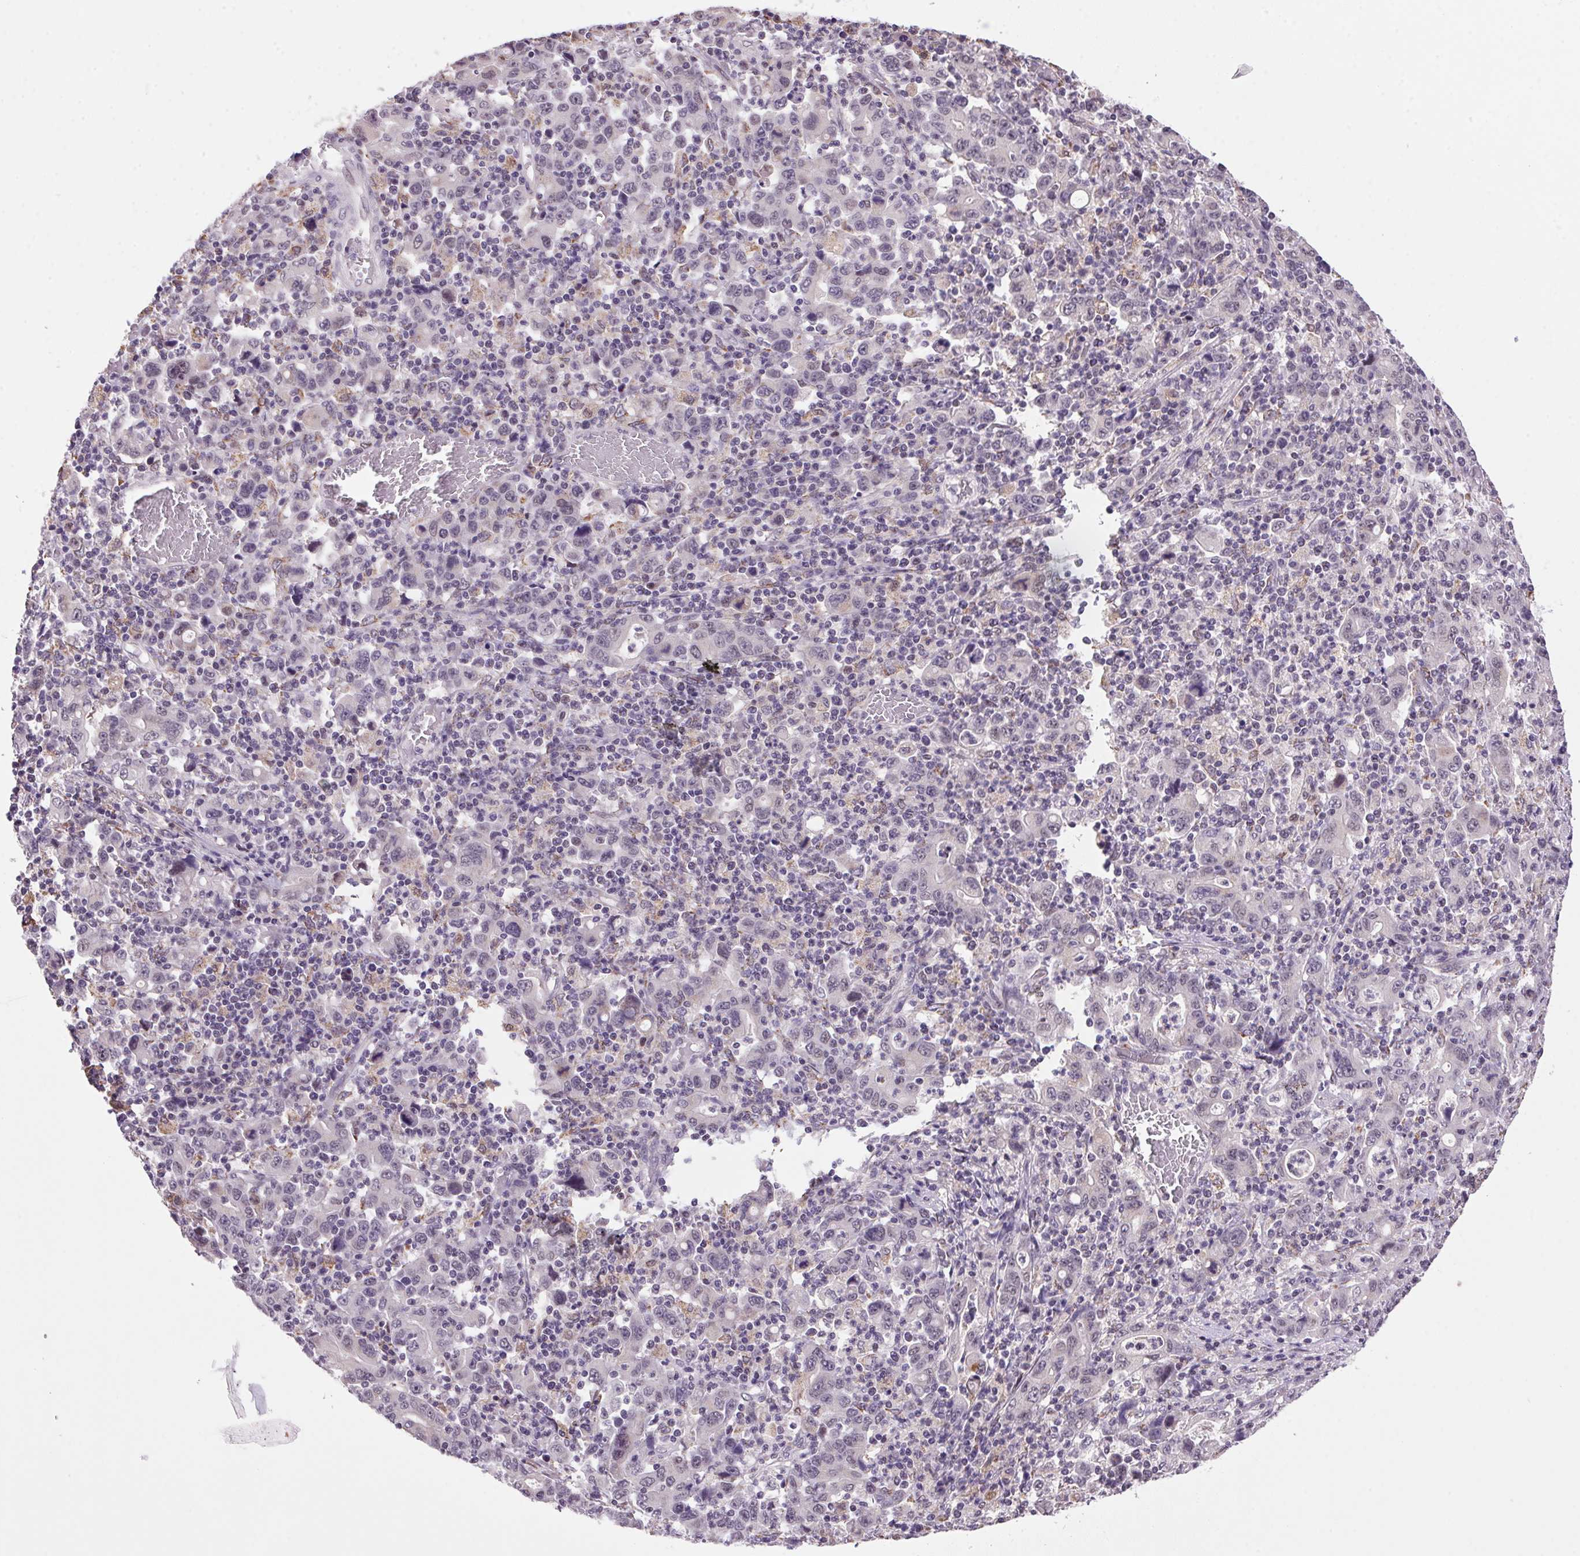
{"staining": {"intensity": "negative", "quantity": "none", "location": "none"}, "tissue": "stomach cancer", "cell_type": "Tumor cells", "image_type": "cancer", "snomed": [{"axis": "morphology", "description": "Adenocarcinoma, NOS"}, {"axis": "topography", "description": "Stomach, upper"}], "caption": "Adenocarcinoma (stomach) was stained to show a protein in brown. There is no significant positivity in tumor cells. The staining was performed using DAB (3,3'-diaminobenzidine) to visualize the protein expression in brown, while the nuclei were stained in blue with hematoxylin (Magnification: 20x).", "gene": "AKR1E2", "patient": {"sex": "male", "age": 69}}